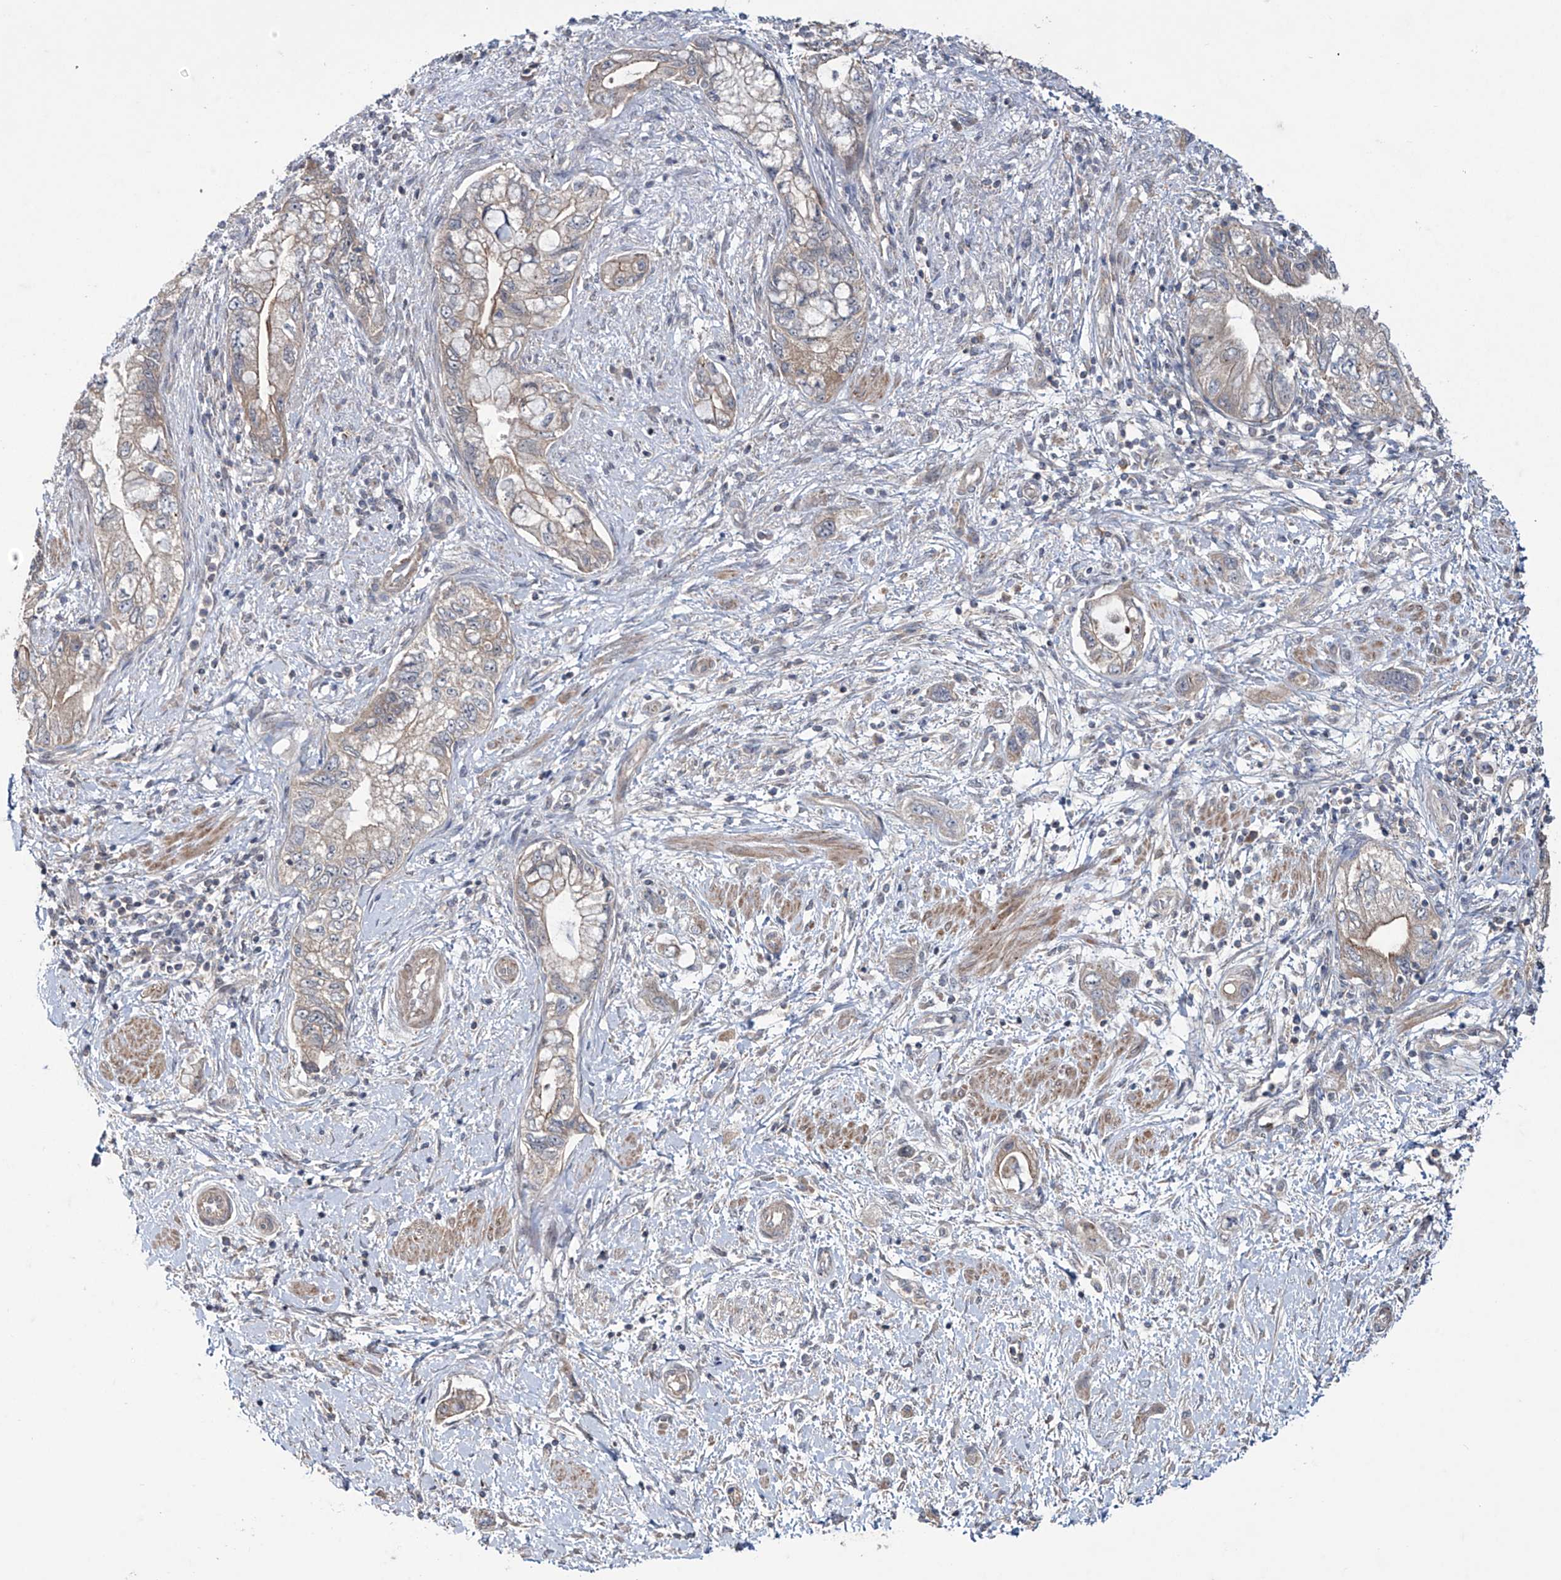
{"staining": {"intensity": "weak", "quantity": "<25%", "location": "cytoplasmic/membranous"}, "tissue": "pancreatic cancer", "cell_type": "Tumor cells", "image_type": "cancer", "snomed": [{"axis": "morphology", "description": "Adenocarcinoma, NOS"}, {"axis": "topography", "description": "Pancreas"}], "caption": "Immunohistochemistry (IHC) of pancreatic cancer exhibits no expression in tumor cells.", "gene": "TRIM60", "patient": {"sex": "female", "age": 73}}